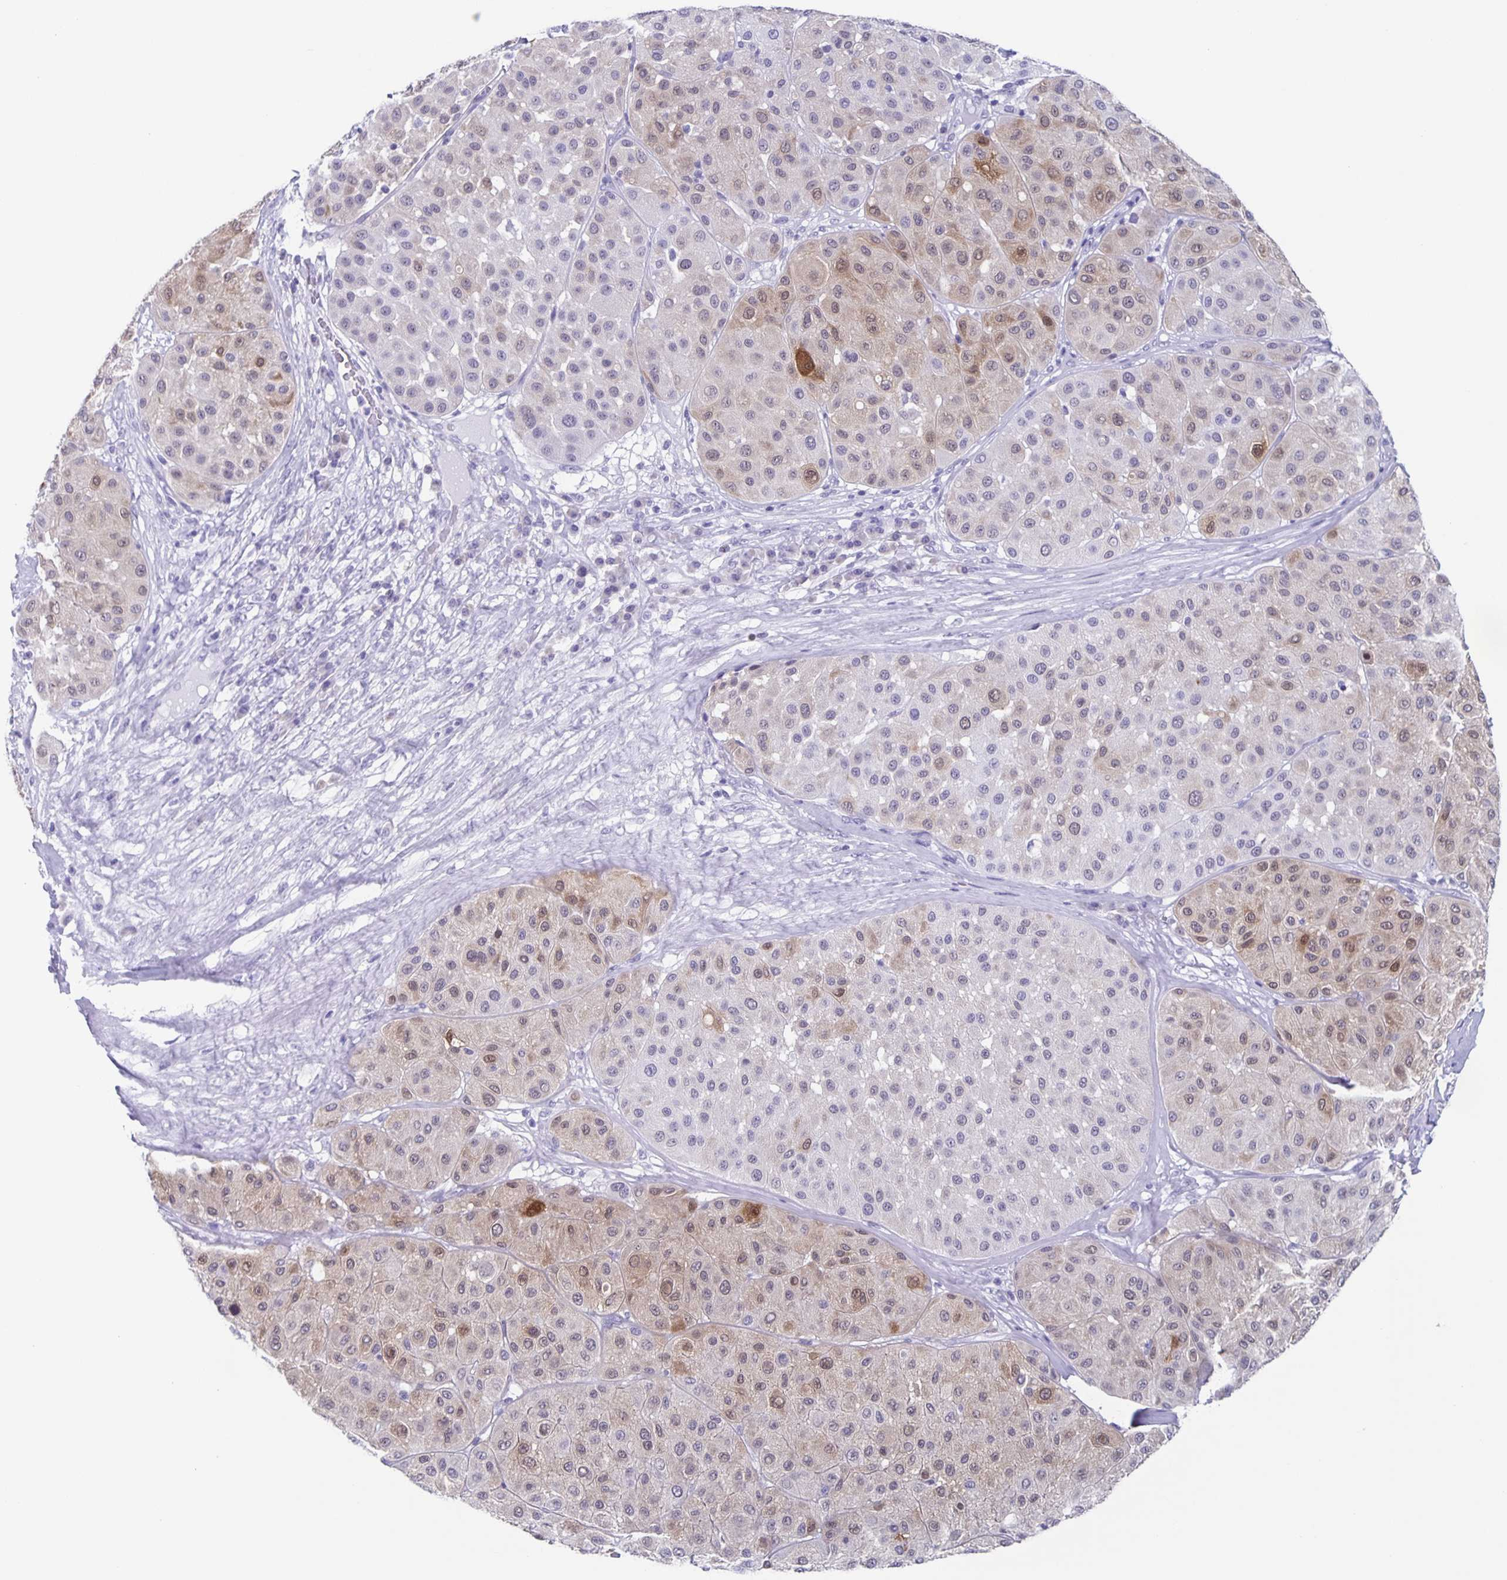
{"staining": {"intensity": "moderate", "quantity": "<25%", "location": "cytoplasmic/membranous,nuclear"}, "tissue": "melanoma", "cell_type": "Tumor cells", "image_type": "cancer", "snomed": [{"axis": "morphology", "description": "Malignant melanoma, Metastatic site"}, {"axis": "topography", "description": "Smooth muscle"}], "caption": "Moderate cytoplasmic/membranous and nuclear staining for a protein is present in approximately <25% of tumor cells of melanoma using IHC.", "gene": "TPPP", "patient": {"sex": "male", "age": 41}}